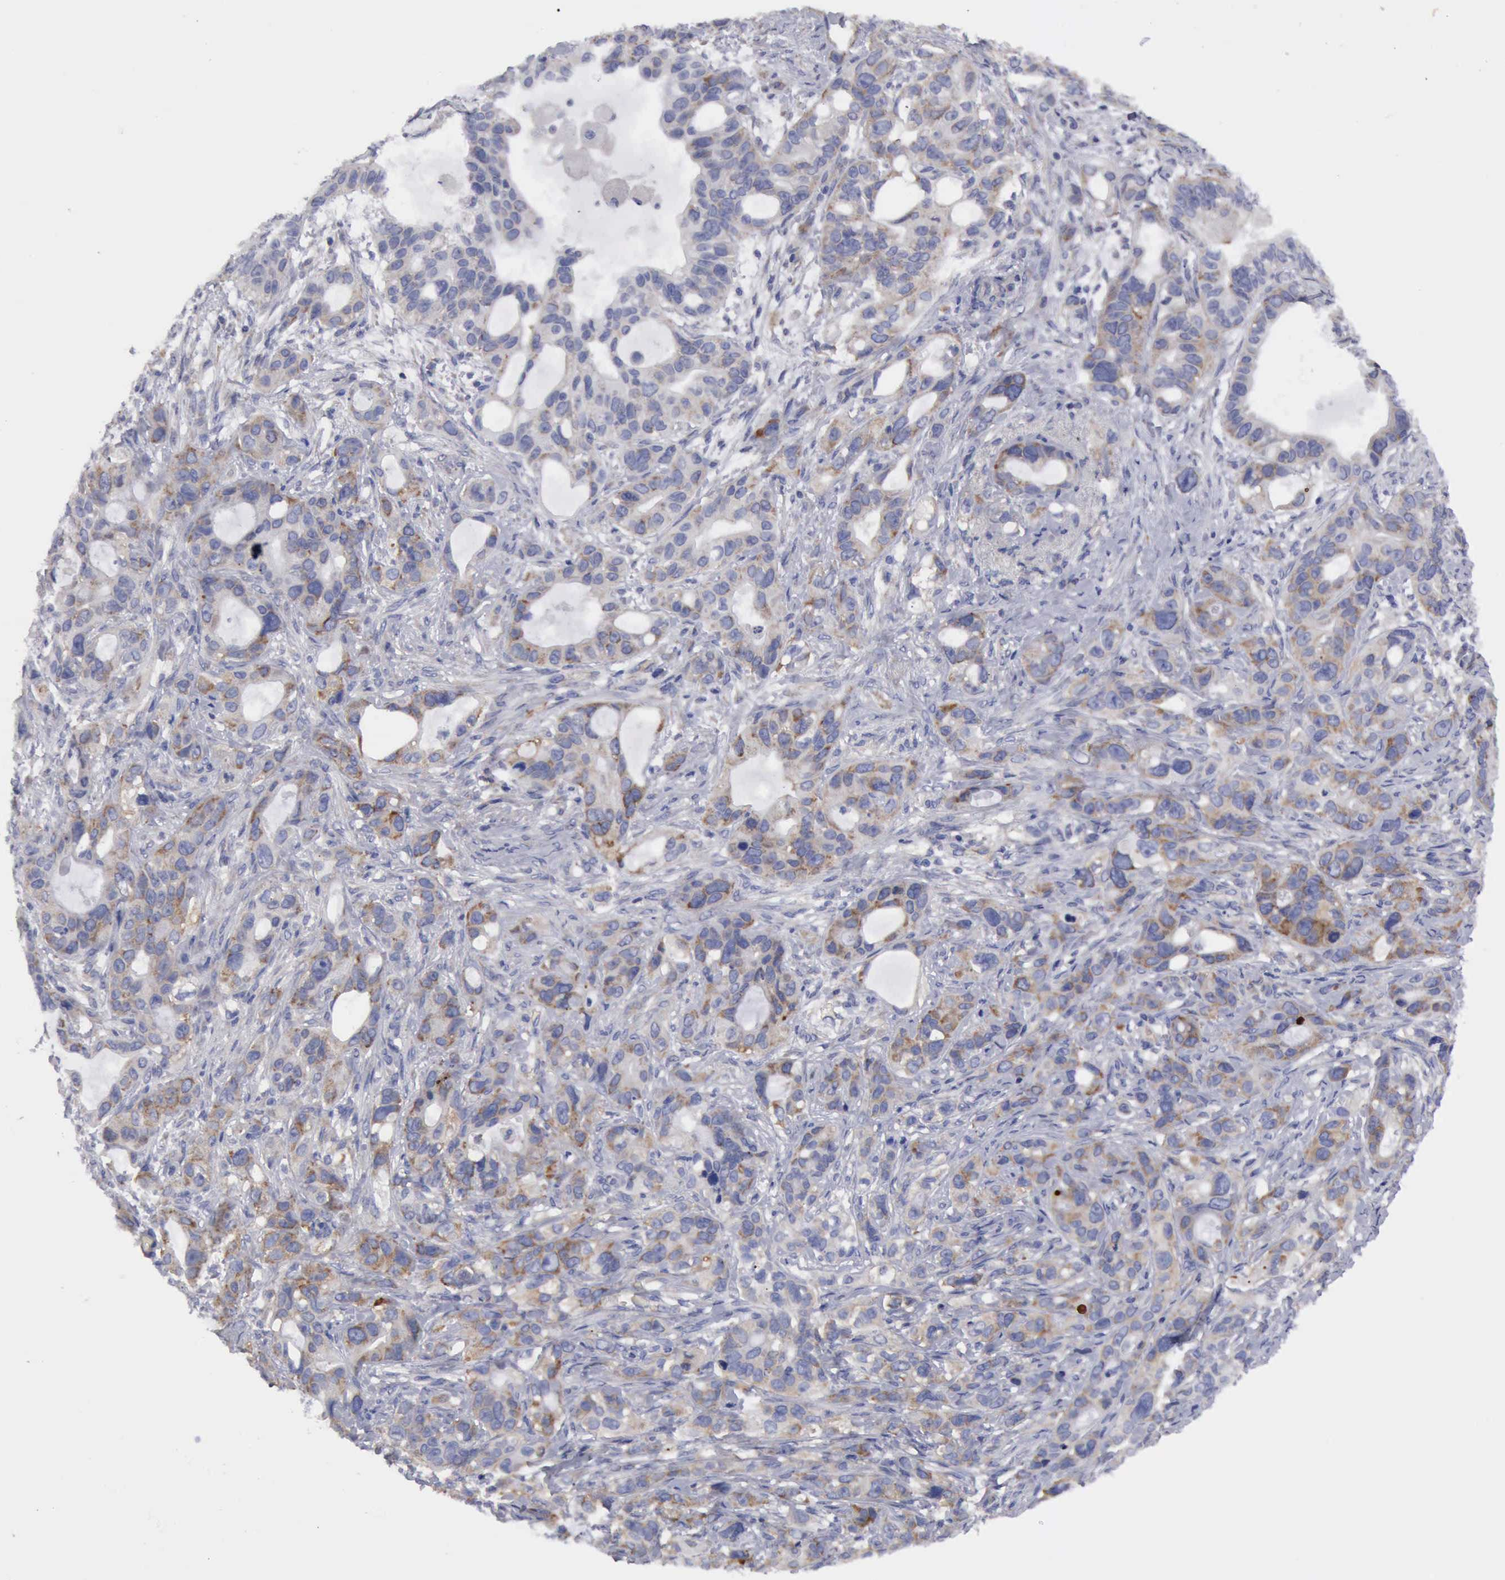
{"staining": {"intensity": "moderate", "quantity": "25%-75%", "location": "cytoplasmic/membranous"}, "tissue": "stomach cancer", "cell_type": "Tumor cells", "image_type": "cancer", "snomed": [{"axis": "morphology", "description": "Adenocarcinoma, NOS"}, {"axis": "topography", "description": "Stomach, upper"}], "caption": "The micrograph exhibits immunohistochemical staining of stomach cancer (adenocarcinoma). There is moderate cytoplasmic/membranous positivity is present in about 25%-75% of tumor cells.", "gene": "TXLNG", "patient": {"sex": "male", "age": 47}}